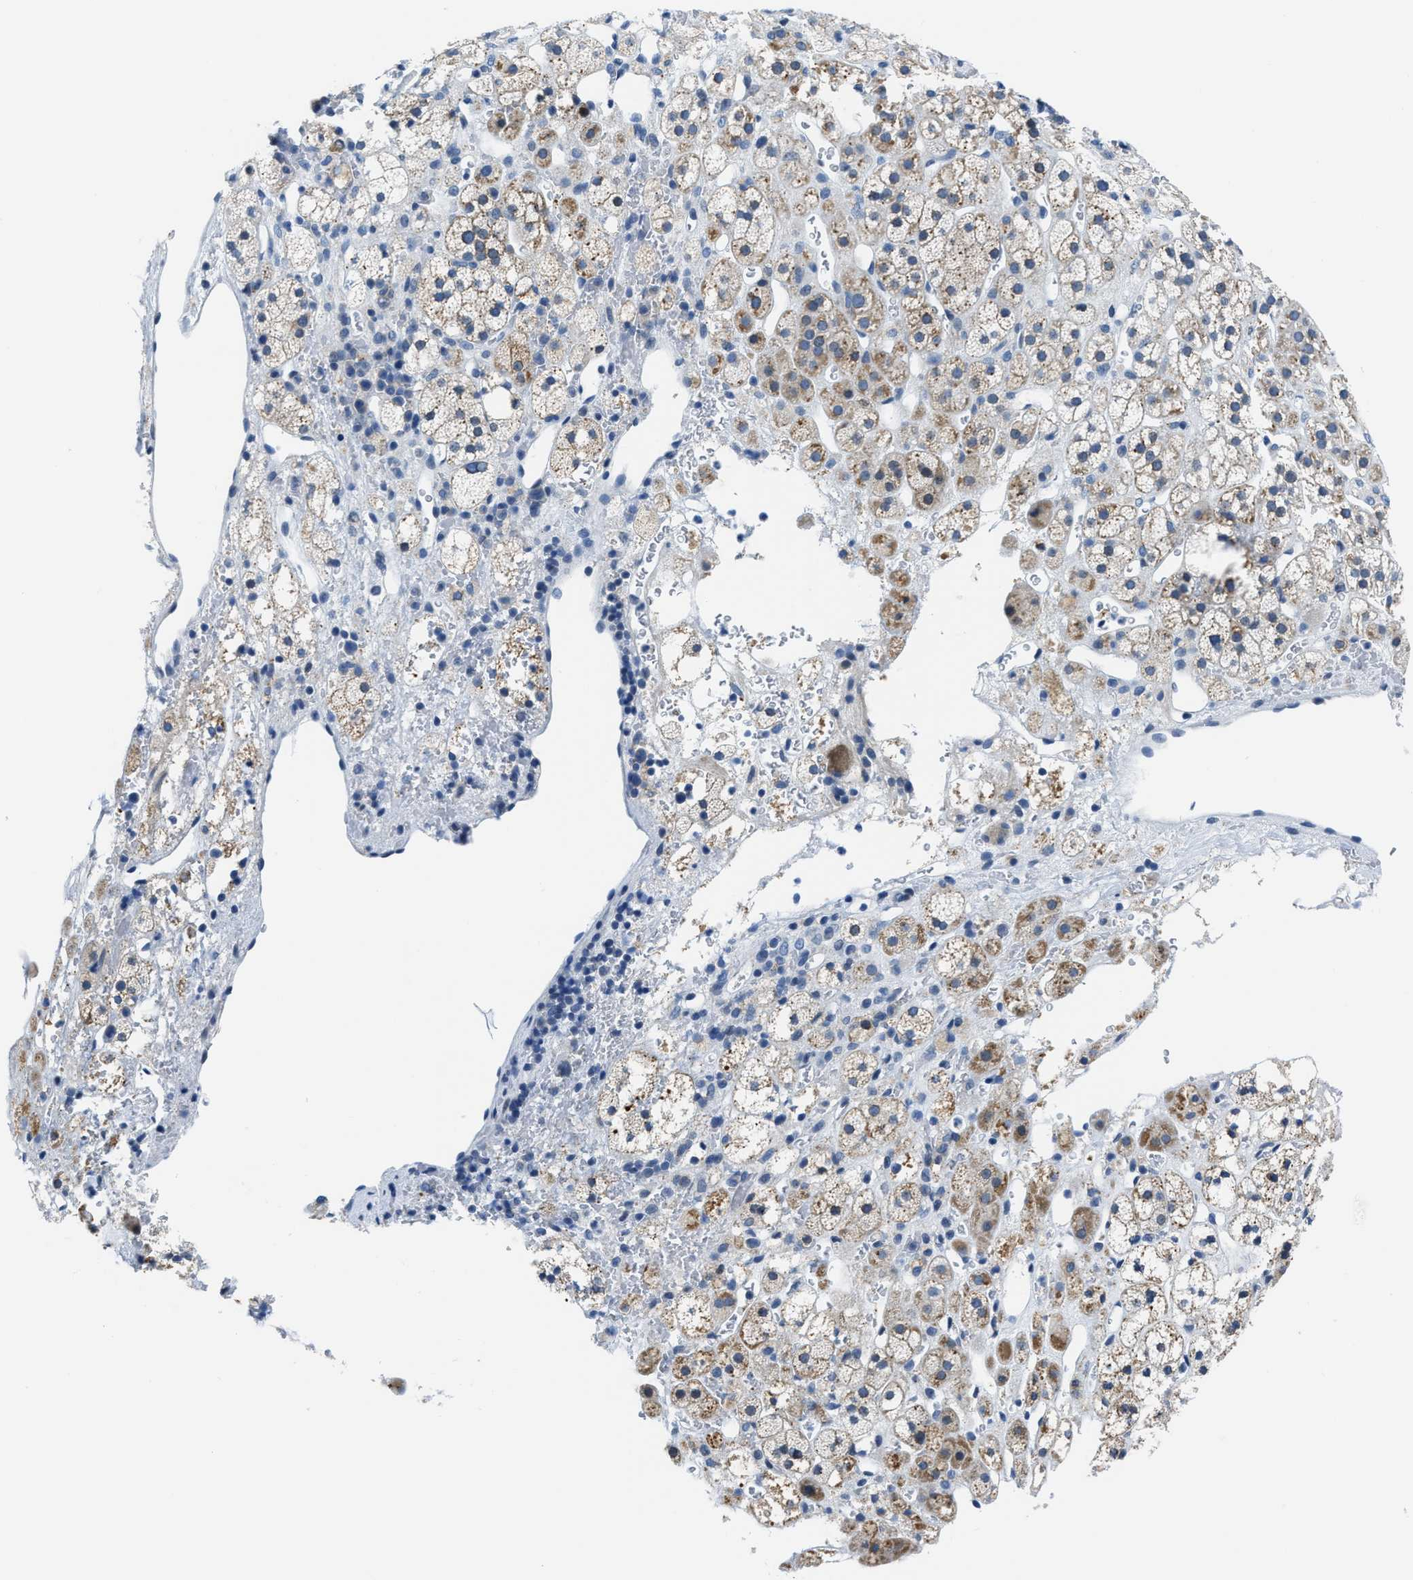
{"staining": {"intensity": "weak", "quantity": ">75%", "location": "cytoplasmic/membranous"}, "tissue": "adrenal gland", "cell_type": "Glandular cells", "image_type": "normal", "snomed": [{"axis": "morphology", "description": "Normal tissue, NOS"}, {"axis": "topography", "description": "Adrenal gland"}], "caption": "Protein expression by IHC demonstrates weak cytoplasmic/membranous expression in about >75% of glandular cells in unremarkable adrenal gland. Using DAB (brown) and hematoxylin (blue) stains, captured at high magnification using brightfield microscopy.", "gene": "ASZ1", "patient": {"sex": "male", "age": 56}}